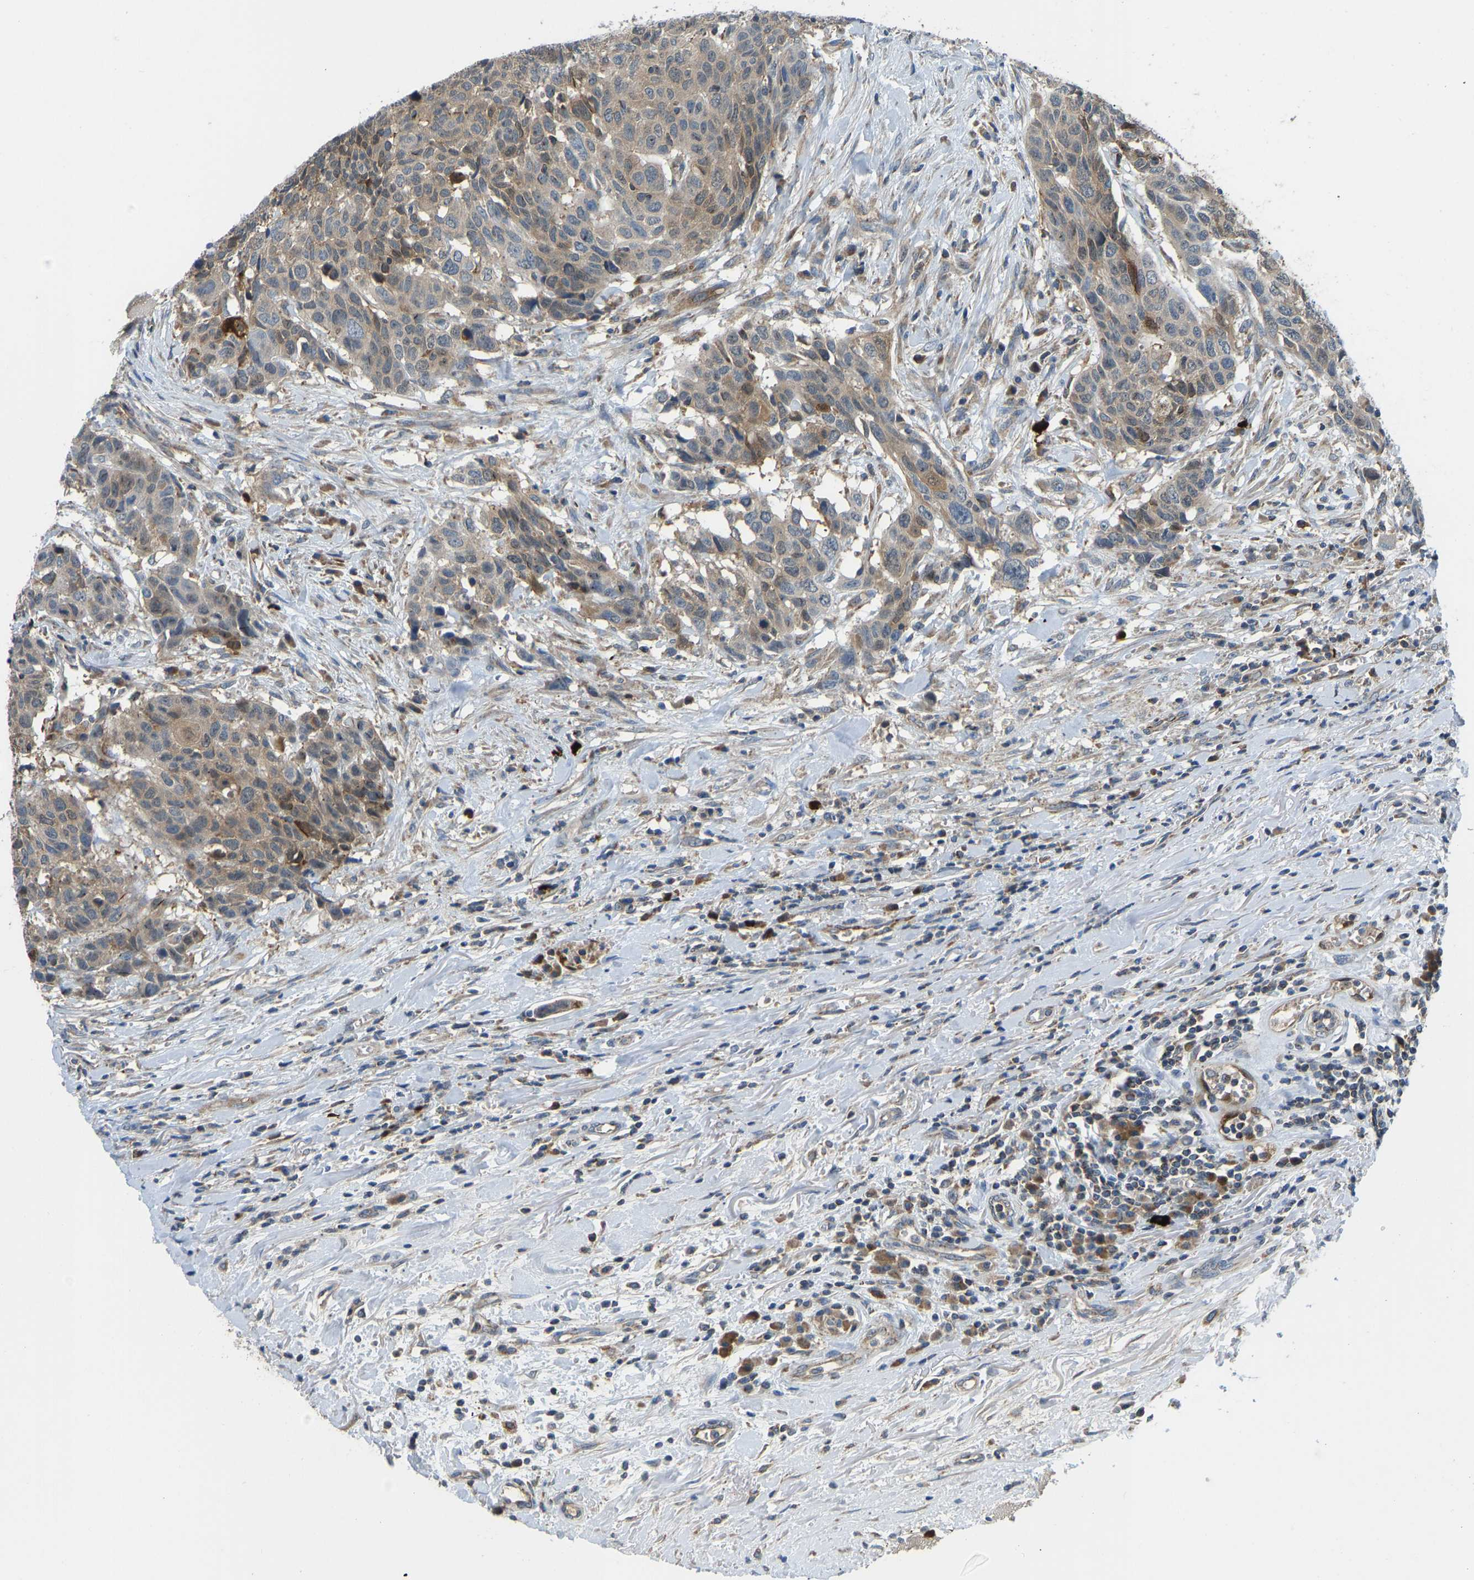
{"staining": {"intensity": "weak", "quantity": ">75%", "location": "cytoplasmic/membranous"}, "tissue": "head and neck cancer", "cell_type": "Tumor cells", "image_type": "cancer", "snomed": [{"axis": "morphology", "description": "Squamous cell carcinoma, NOS"}, {"axis": "topography", "description": "Head-Neck"}], "caption": "DAB immunohistochemical staining of head and neck cancer exhibits weak cytoplasmic/membranous protein positivity in about >75% of tumor cells.", "gene": "RBP1", "patient": {"sex": "male", "age": 66}}